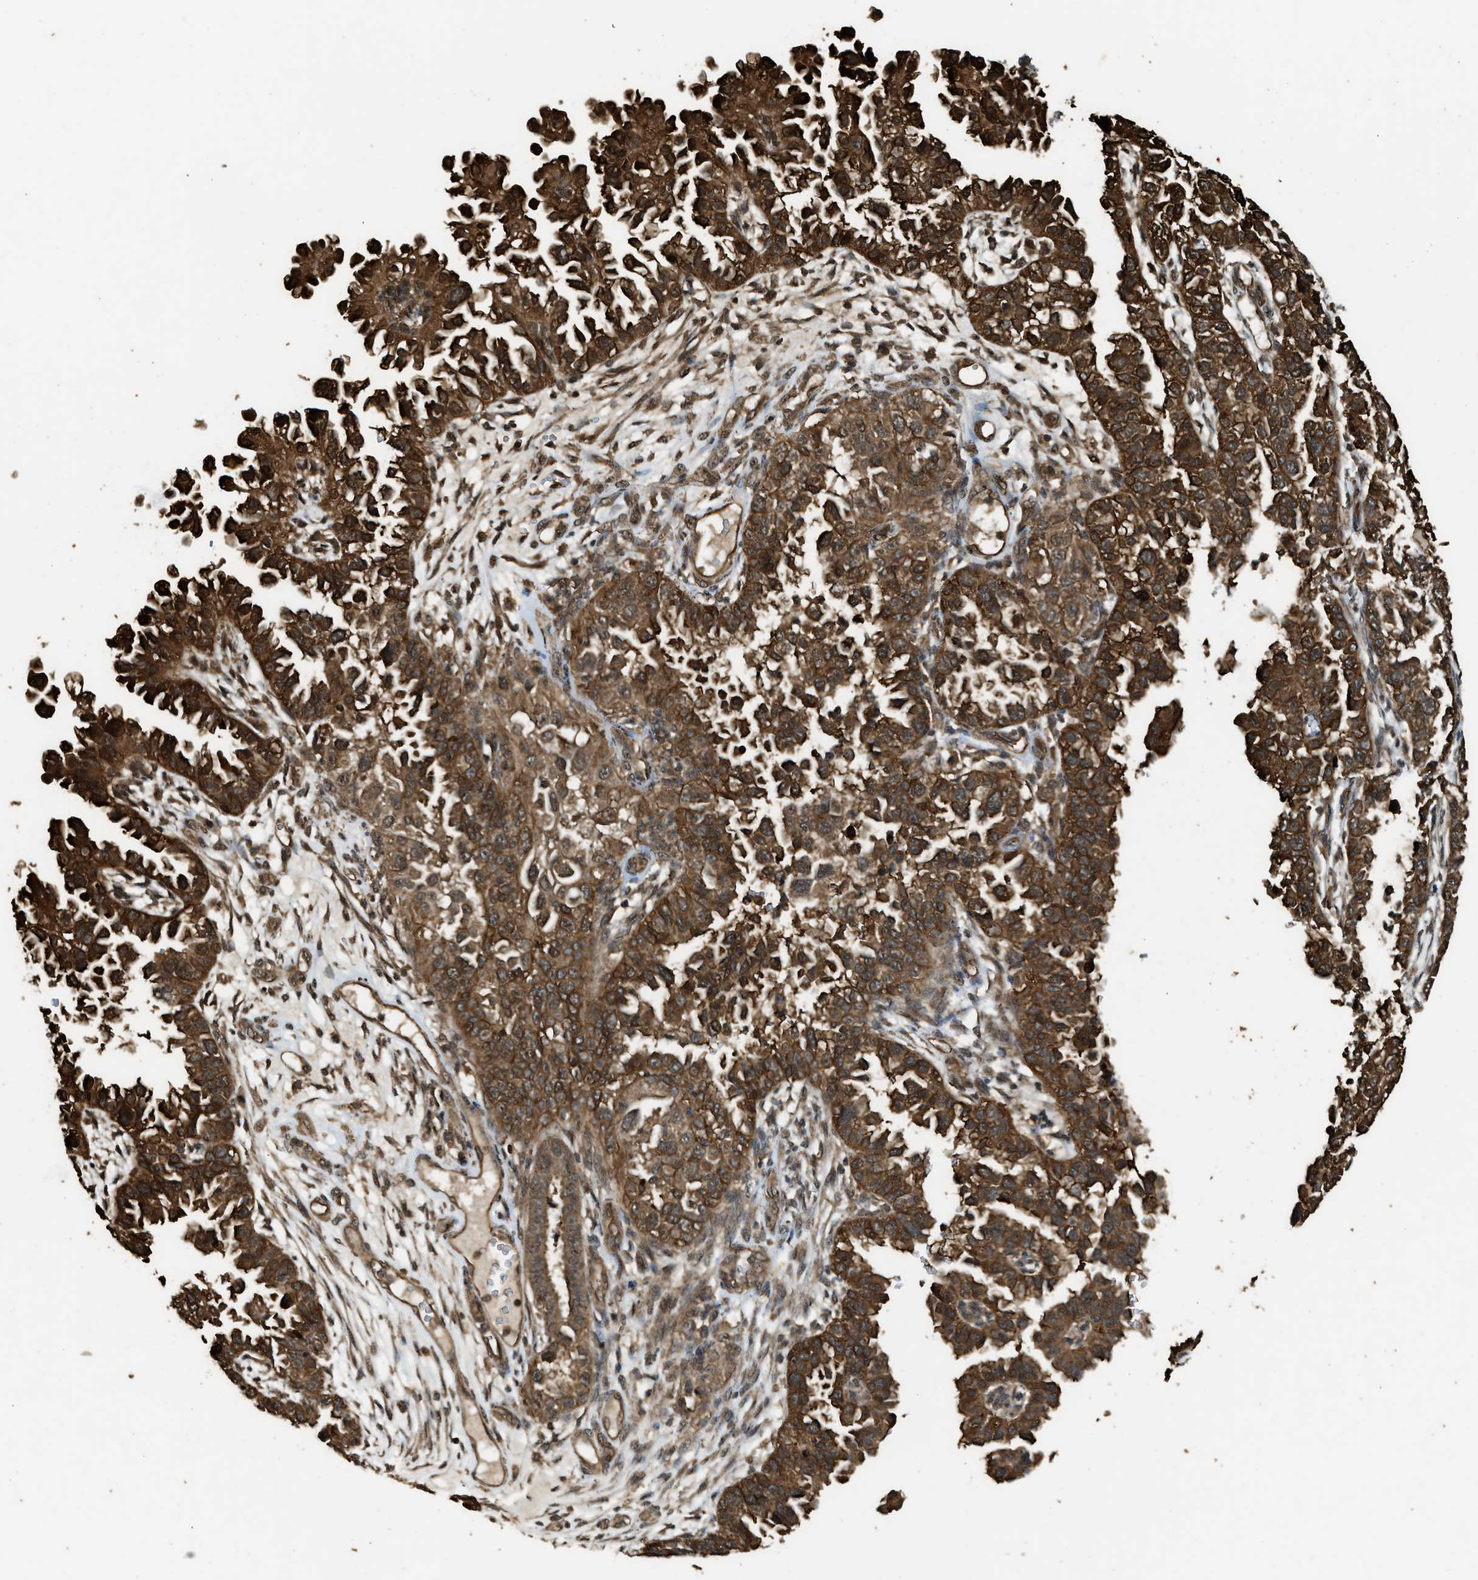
{"staining": {"intensity": "strong", "quantity": ">75%", "location": "cytoplasmic/membranous"}, "tissue": "endometrial cancer", "cell_type": "Tumor cells", "image_type": "cancer", "snomed": [{"axis": "morphology", "description": "Adenocarcinoma, NOS"}, {"axis": "topography", "description": "Endometrium"}], "caption": "A micrograph of endometrial cancer stained for a protein exhibits strong cytoplasmic/membranous brown staining in tumor cells.", "gene": "MYBL2", "patient": {"sex": "female", "age": 85}}